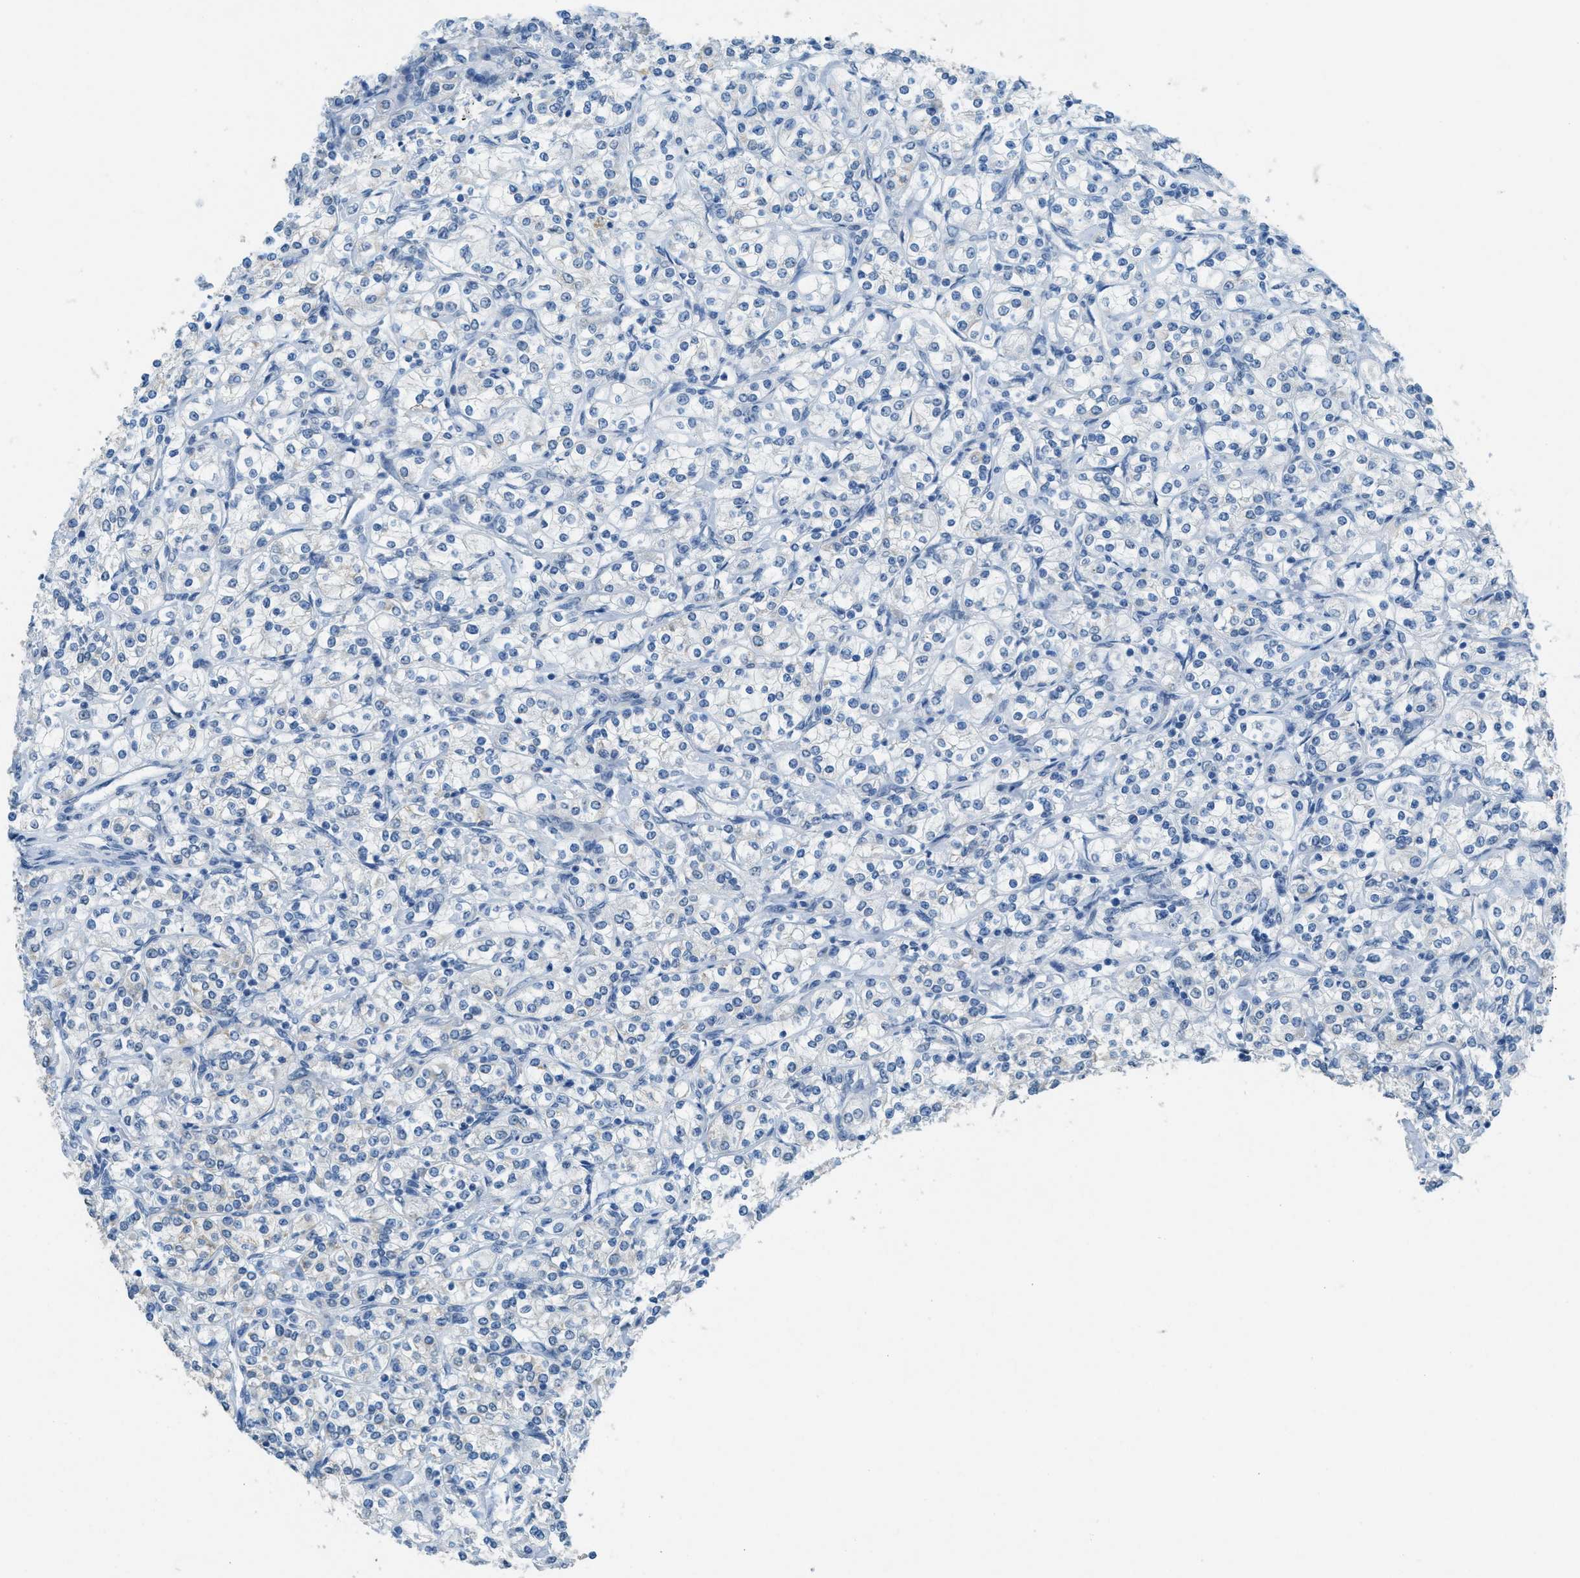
{"staining": {"intensity": "negative", "quantity": "none", "location": "none"}, "tissue": "renal cancer", "cell_type": "Tumor cells", "image_type": "cancer", "snomed": [{"axis": "morphology", "description": "Adenocarcinoma, NOS"}, {"axis": "topography", "description": "Kidney"}], "caption": "High magnification brightfield microscopy of renal cancer (adenocarcinoma) stained with DAB (brown) and counterstained with hematoxylin (blue): tumor cells show no significant staining.", "gene": "TTC13", "patient": {"sex": "male", "age": 77}}